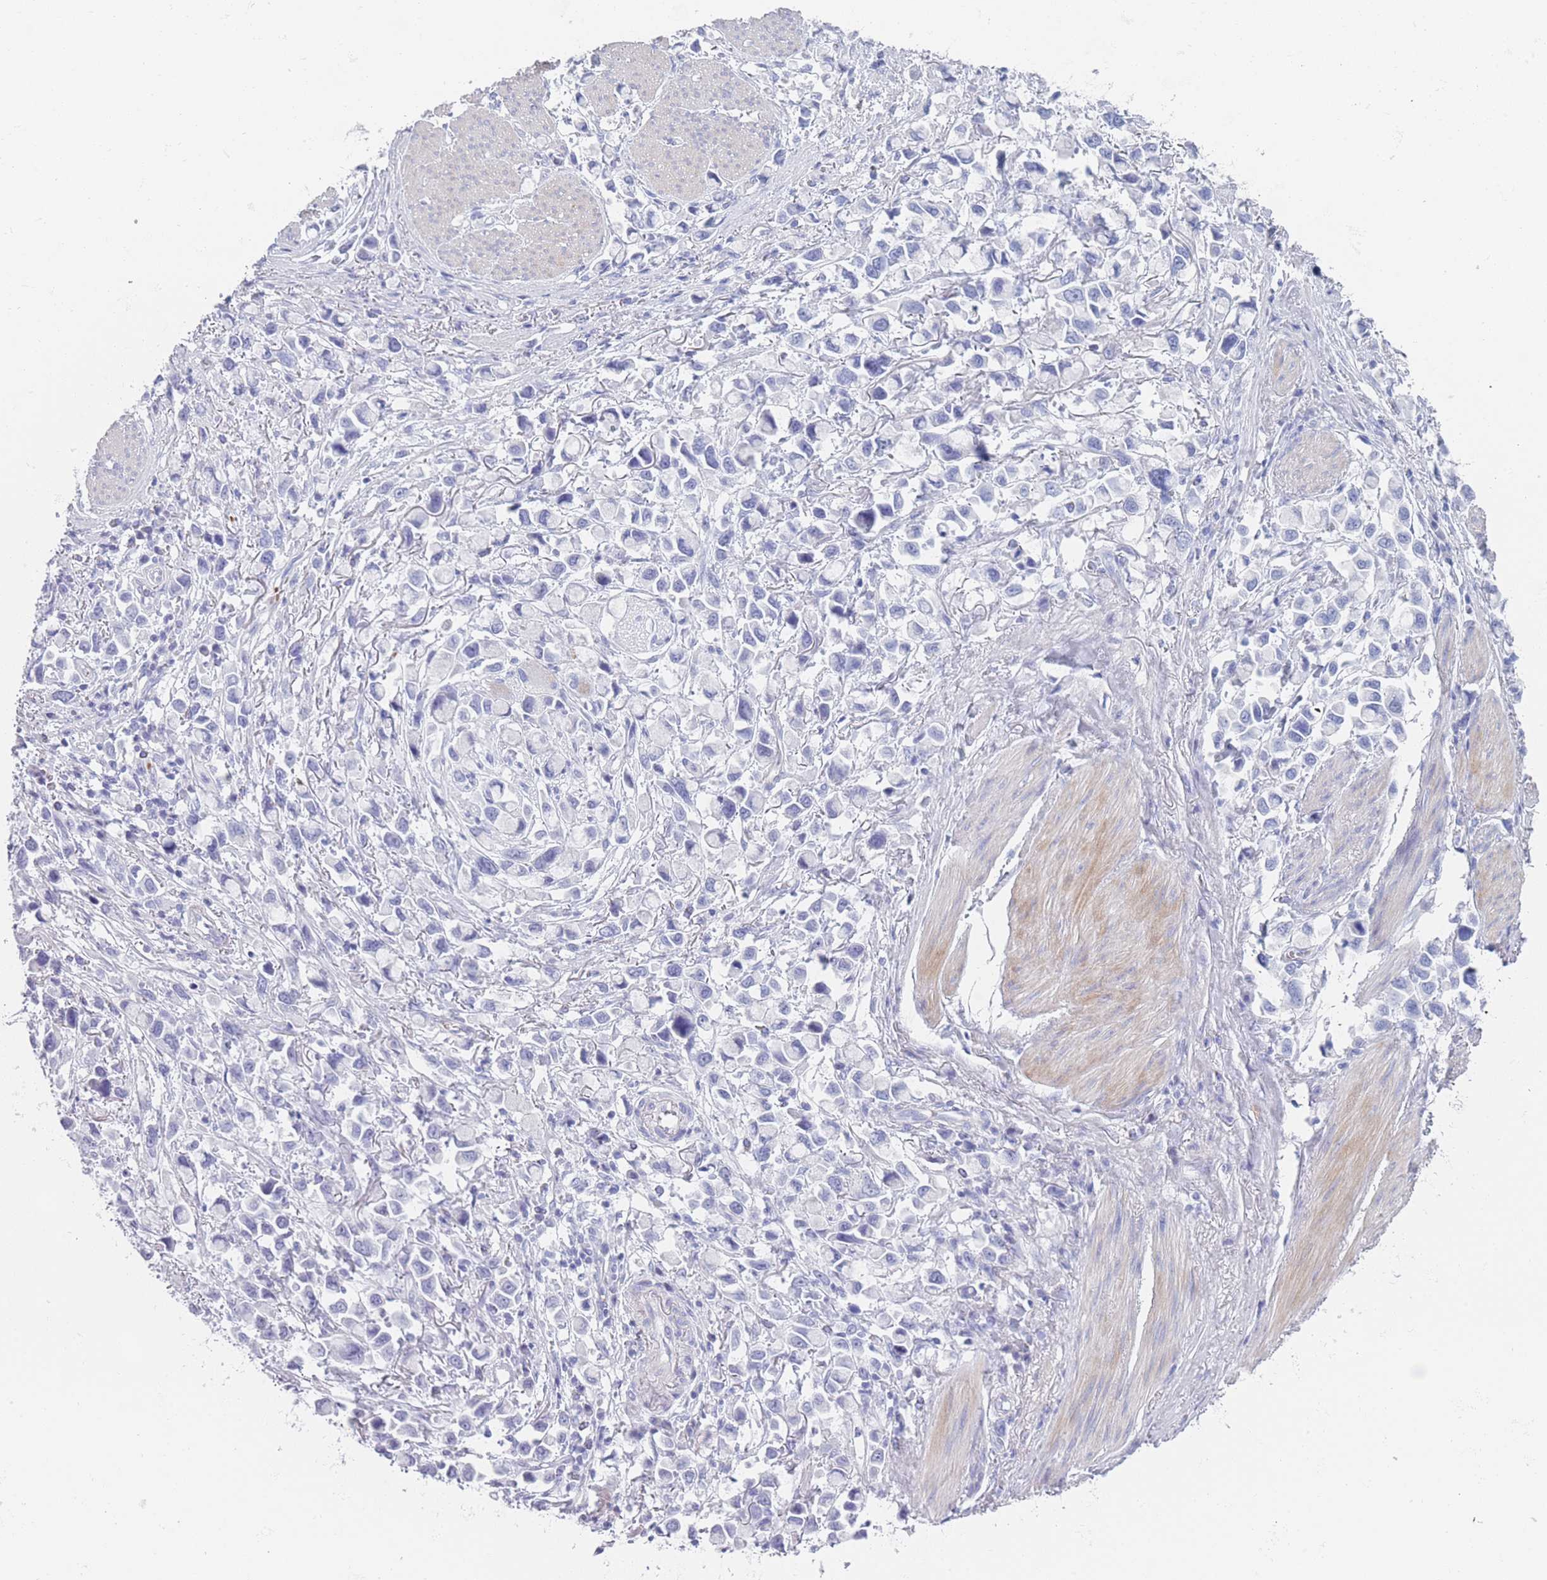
{"staining": {"intensity": "negative", "quantity": "none", "location": "none"}, "tissue": "stomach cancer", "cell_type": "Tumor cells", "image_type": "cancer", "snomed": [{"axis": "morphology", "description": "Adenocarcinoma, NOS"}, {"axis": "topography", "description": "Stomach"}], "caption": "The image reveals no significant staining in tumor cells of stomach adenocarcinoma.", "gene": "OR5D16", "patient": {"sex": "female", "age": 81}}